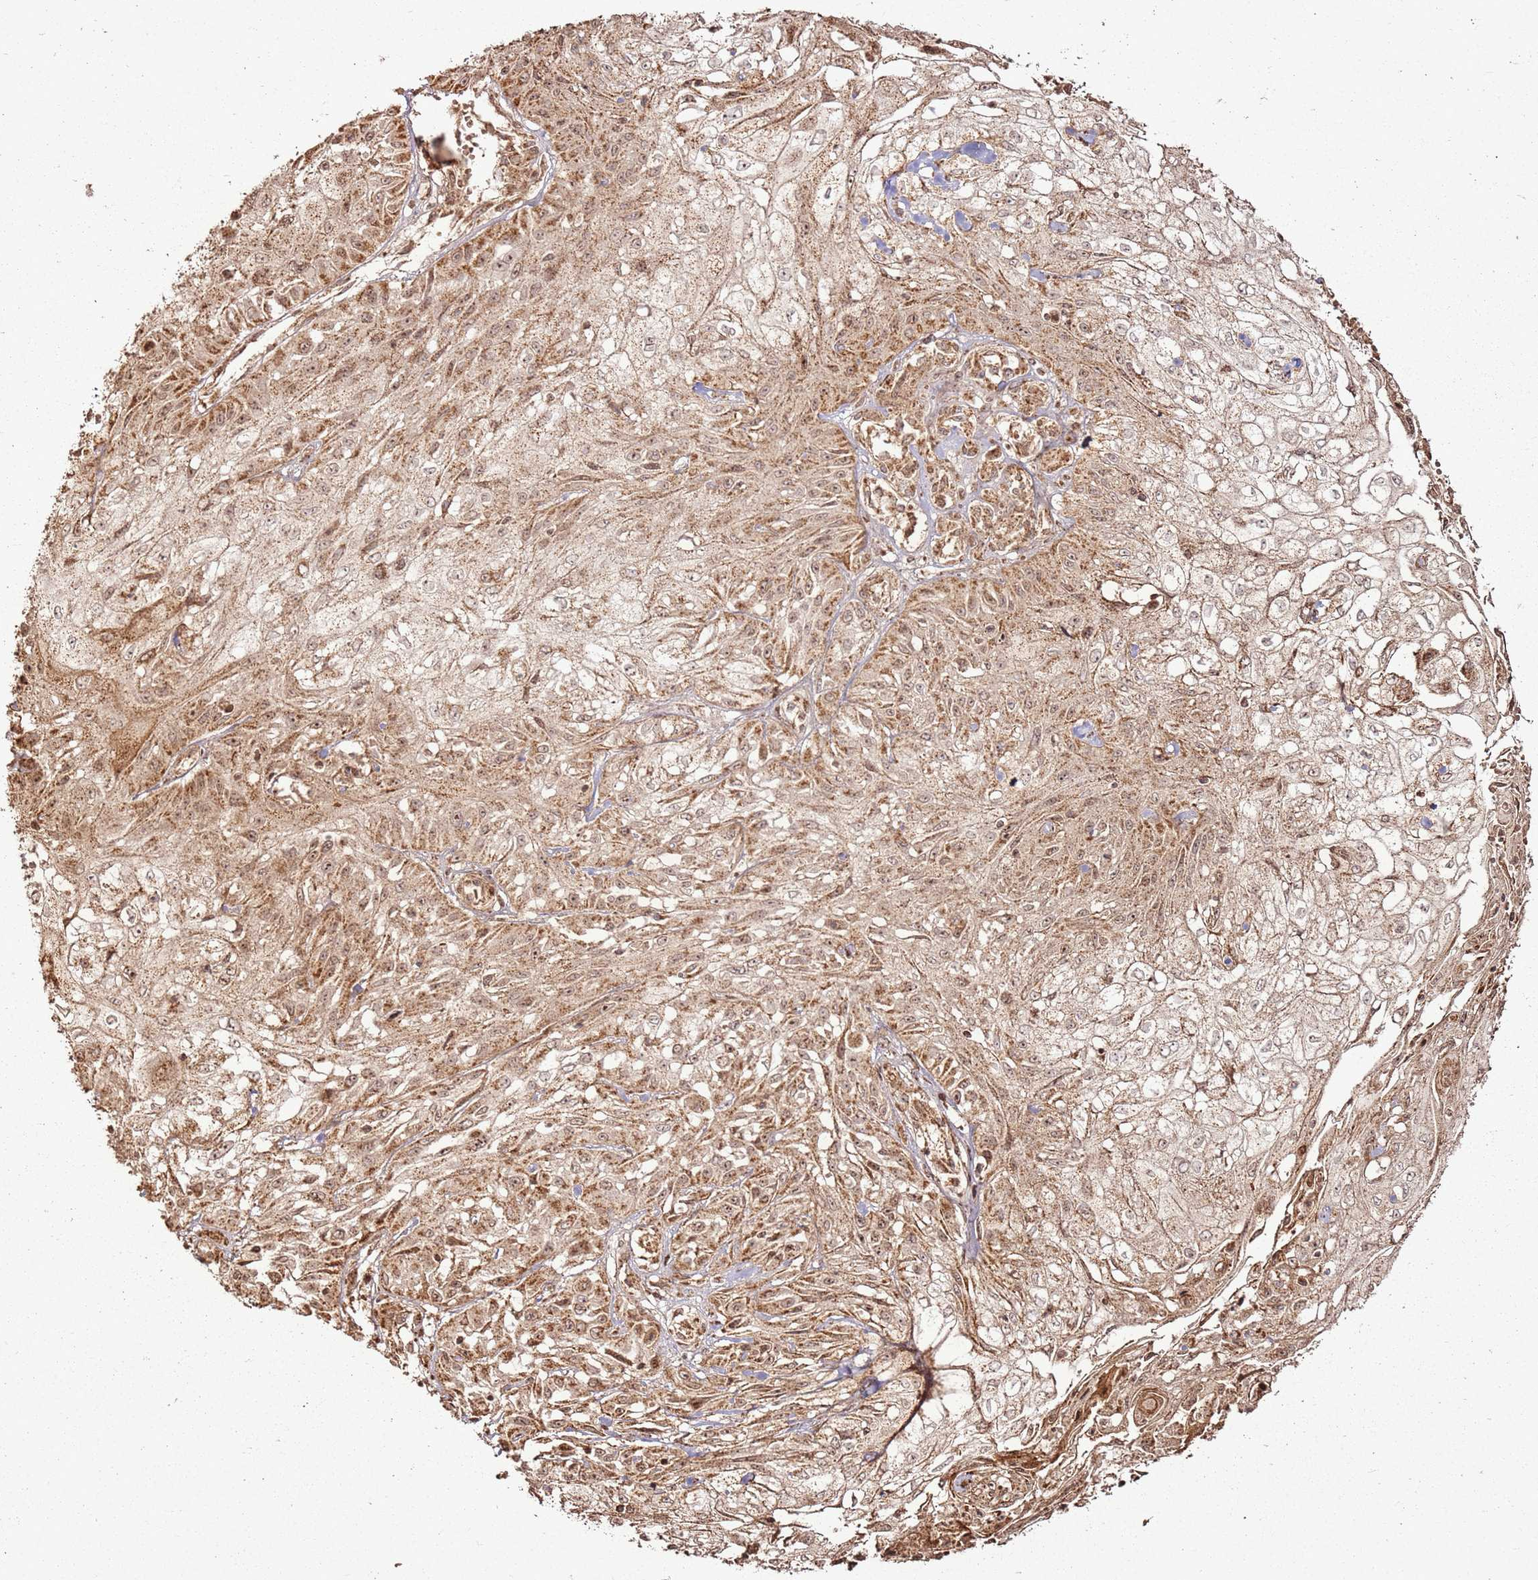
{"staining": {"intensity": "moderate", "quantity": ">75%", "location": "cytoplasmic/membranous,nuclear"}, "tissue": "skin cancer", "cell_type": "Tumor cells", "image_type": "cancer", "snomed": [{"axis": "morphology", "description": "Squamous cell carcinoma, NOS"}, {"axis": "morphology", "description": "Squamous cell carcinoma, metastatic, NOS"}, {"axis": "topography", "description": "Skin"}, {"axis": "topography", "description": "Lymph node"}], "caption": "Skin cancer (metastatic squamous cell carcinoma) tissue reveals moderate cytoplasmic/membranous and nuclear expression in approximately >75% of tumor cells, visualized by immunohistochemistry.", "gene": "MRPS6", "patient": {"sex": "male", "age": 75}}